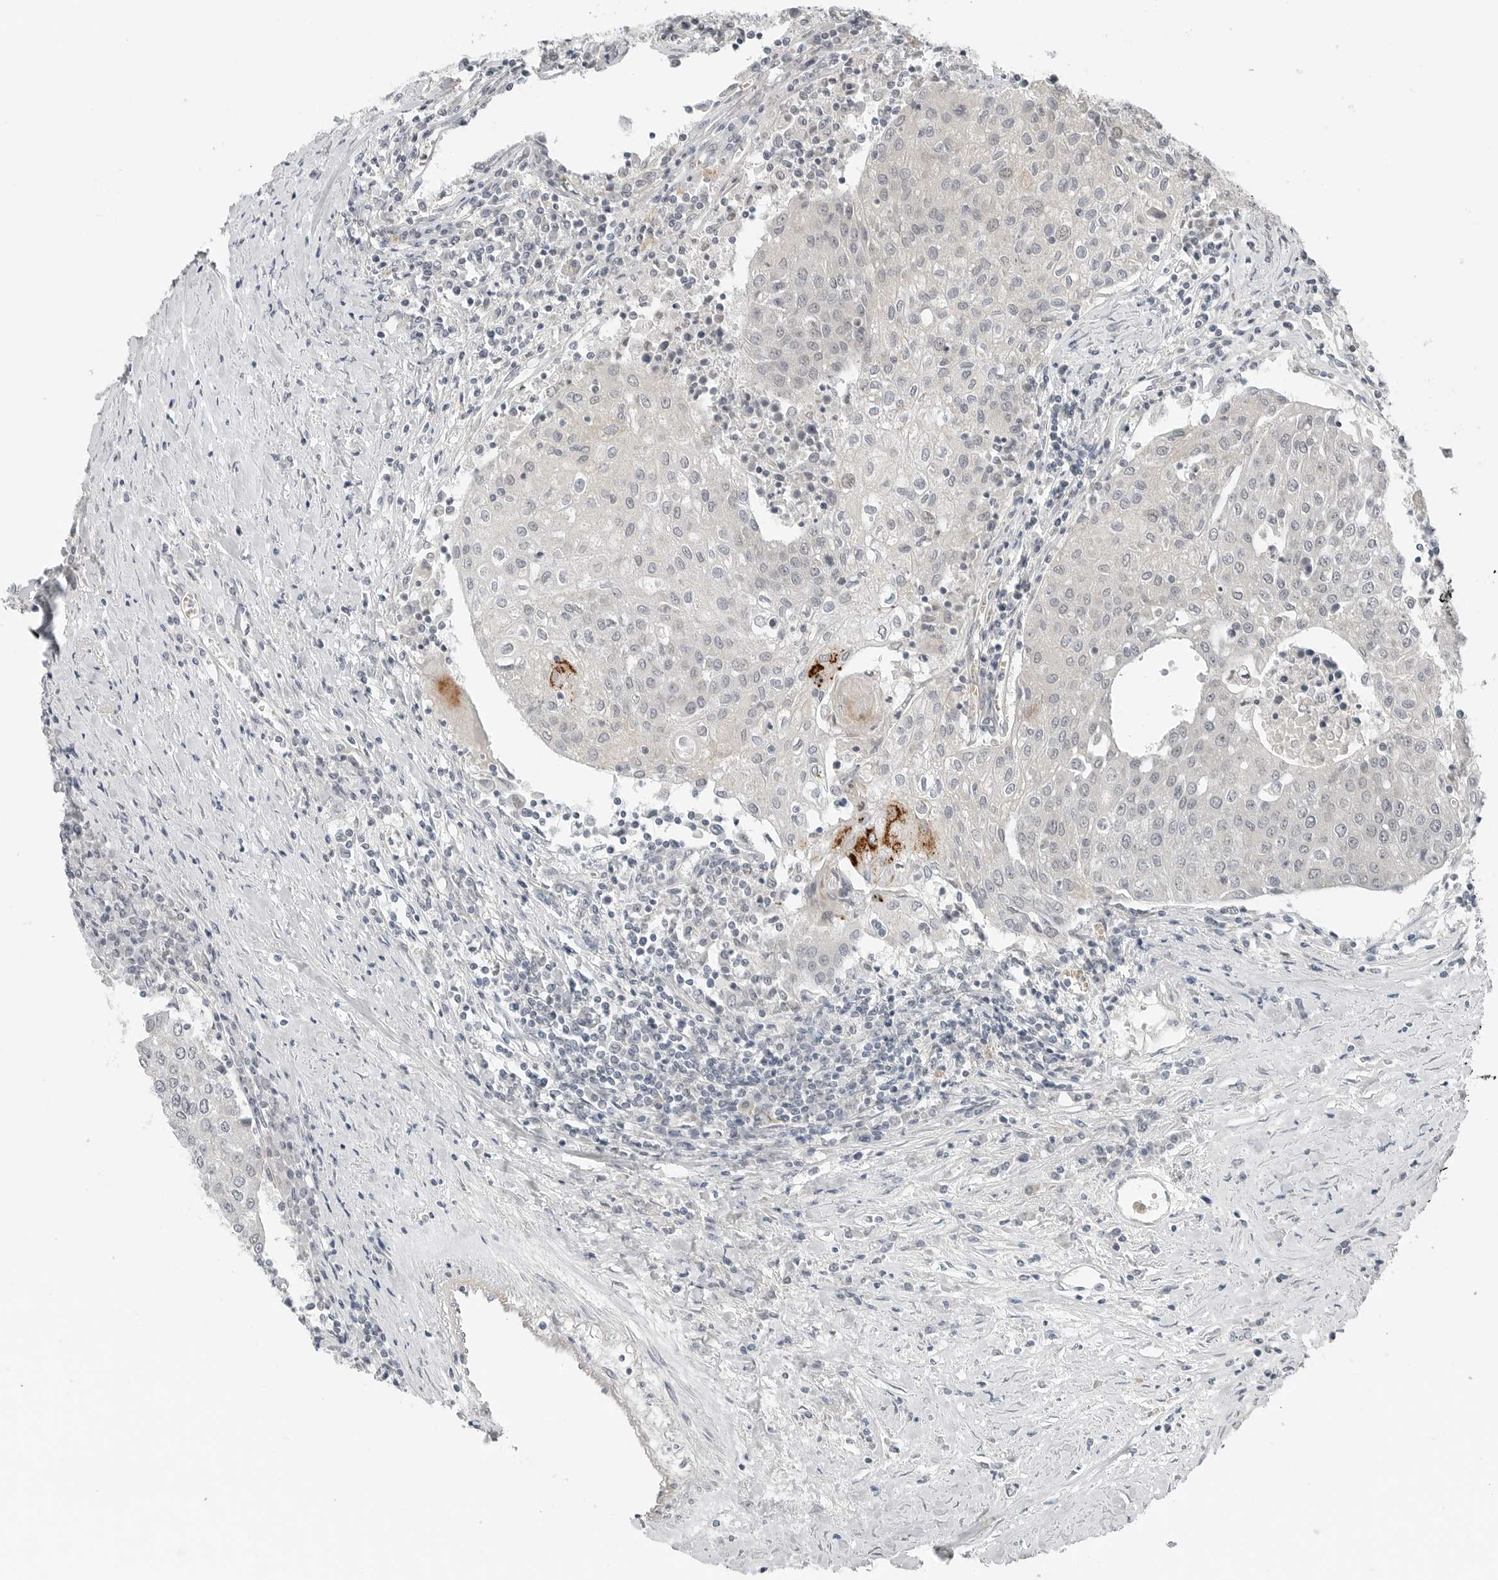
{"staining": {"intensity": "negative", "quantity": "none", "location": "none"}, "tissue": "urothelial cancer", "cell_type": "Tumor cells", "image_type": "cancer", "snomed": [{"axis": "morphology", "description": "Urothelial carcinoma, High grade"}, {"axis": "topography", "description": "Urinary bladder"}], "caption": "A photomicrograph of human high-grade urothelial carcinoma is negative for staining in tumor cells.", "gene": "FCRLB", "patient": {"sex": "female", "age": 85}}